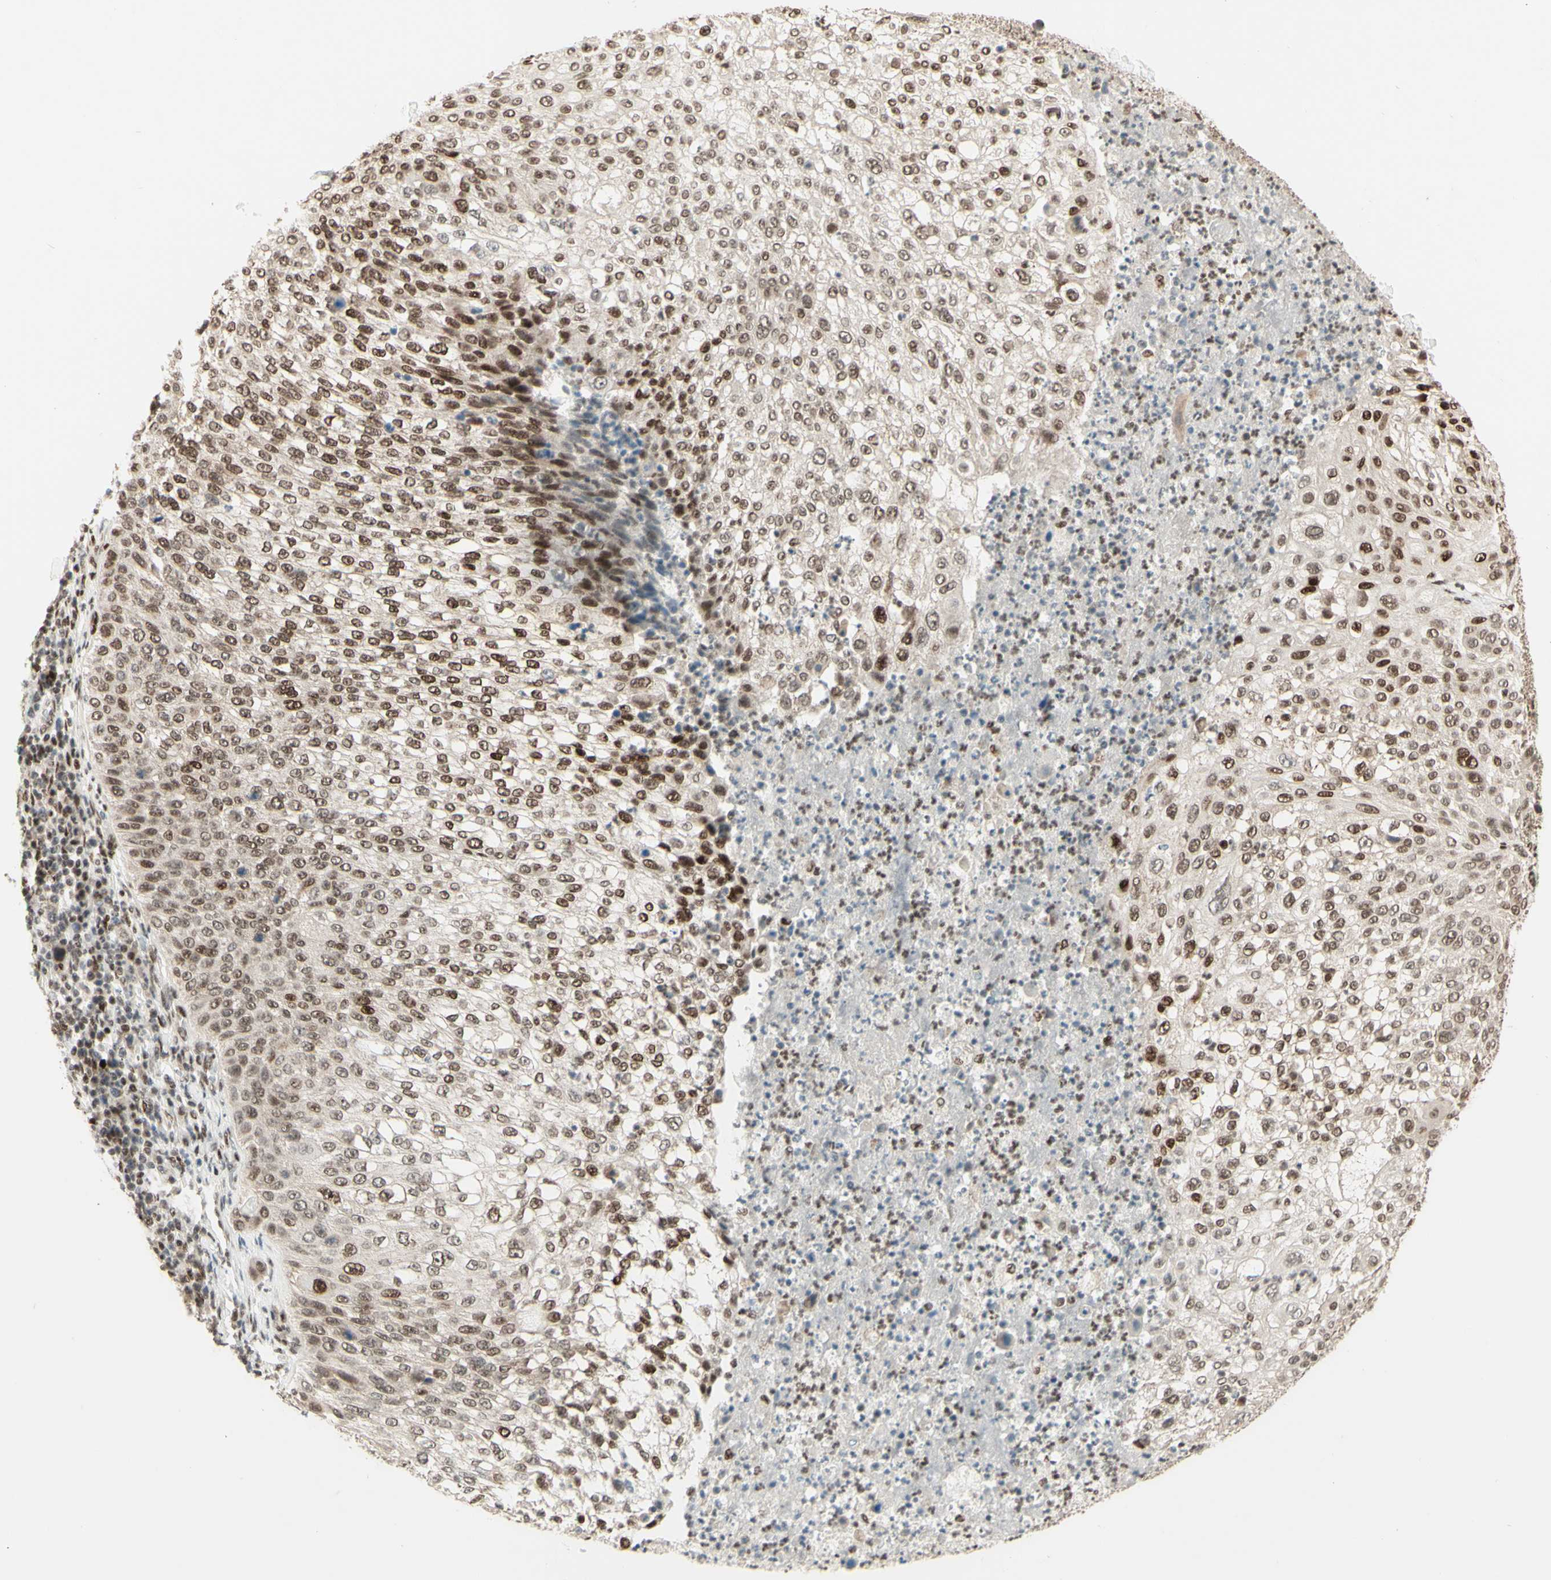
{"staining": {"intensity": "strong", "quantity": "25%-75%", "location": "nuclear"}, "tissue": "lung cancer", "cell_type": "Tumor cells", "image_type": "cancer", "snomed": [{"axis": "morphology", "description": "Inflammation, NOS"}, {"axis": "morphology", "description": "Squamous cell carcinoma, NOS"}, {"axis": "topography", "description": "Lymph node"}, {"axis": "topography", "description": "Soft tissue"}, {"axis": "topography", "description": "Lung"}], "caption": "Brown immunohistochemical staining in human squamous cell carcinoma (lung) demonstrates strong nuclear staining in approximately 25%-75% of tumor cells. Immunohistochemistry (ihc) stains the protein in brown and the nuclei are stained blue.", "gene": "NR3C1", "patient": {"sex": "male", "age": 66}}